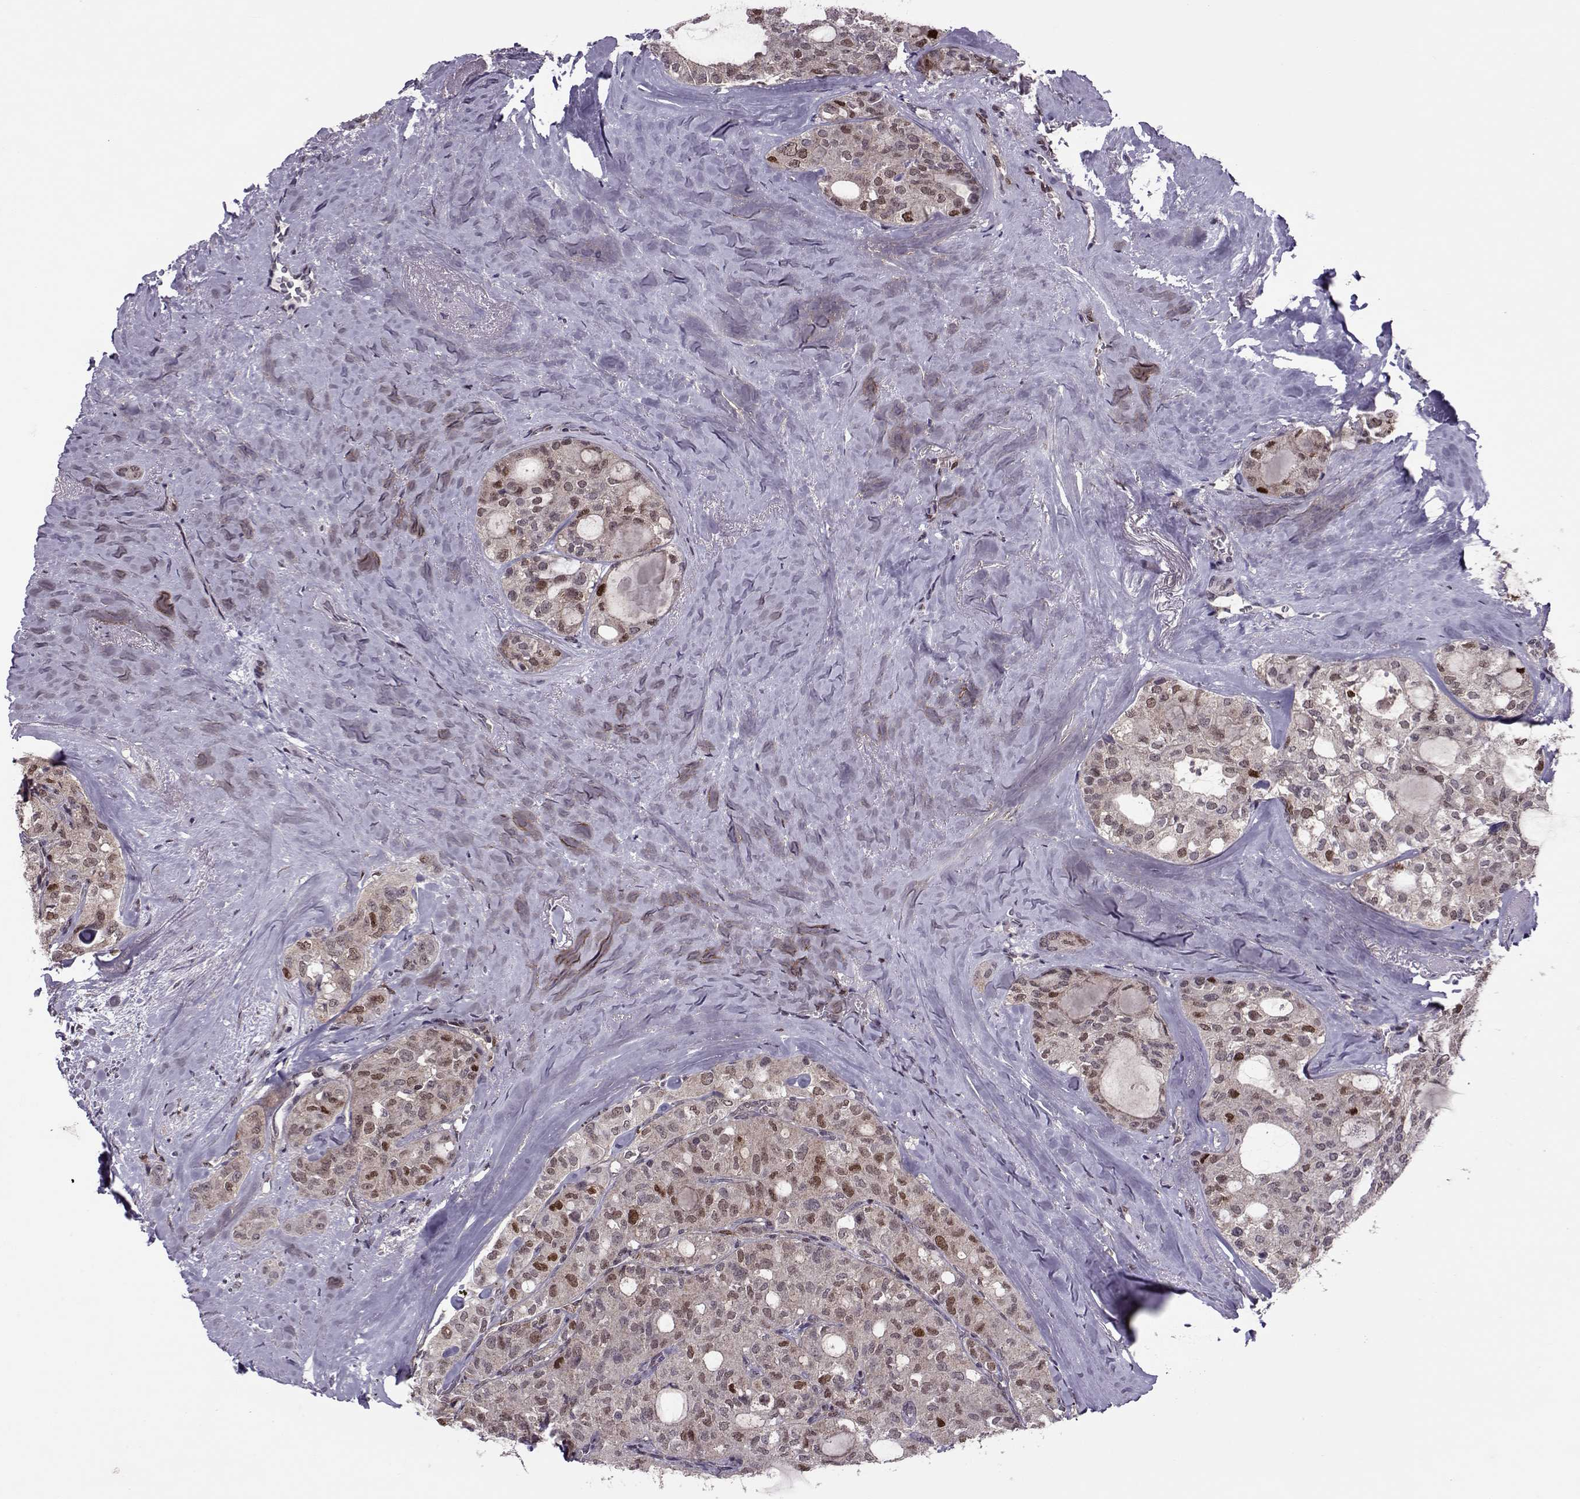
{"staining": {"intensity": "moderate", "quantity": "<25%", "location": "nuclear"}, "tissue": "thyroid cancer", "cell_type": "Tumor cells", "image_type": "cancer", "snomed": [{"axis": "morphology", "description": "Follicular adenoma carcinoma, NOS"}, {"axis": "topography", "description": "Thyroid gland"}], "caption": "Protein staining of follicular adenoma carcinoma (thyroid) tissue demonstrates moderate nuclear expression in approximately <25% of tumor cells.", "gene": "CDK4", "patient": {"sex": "male", "age": 75}}